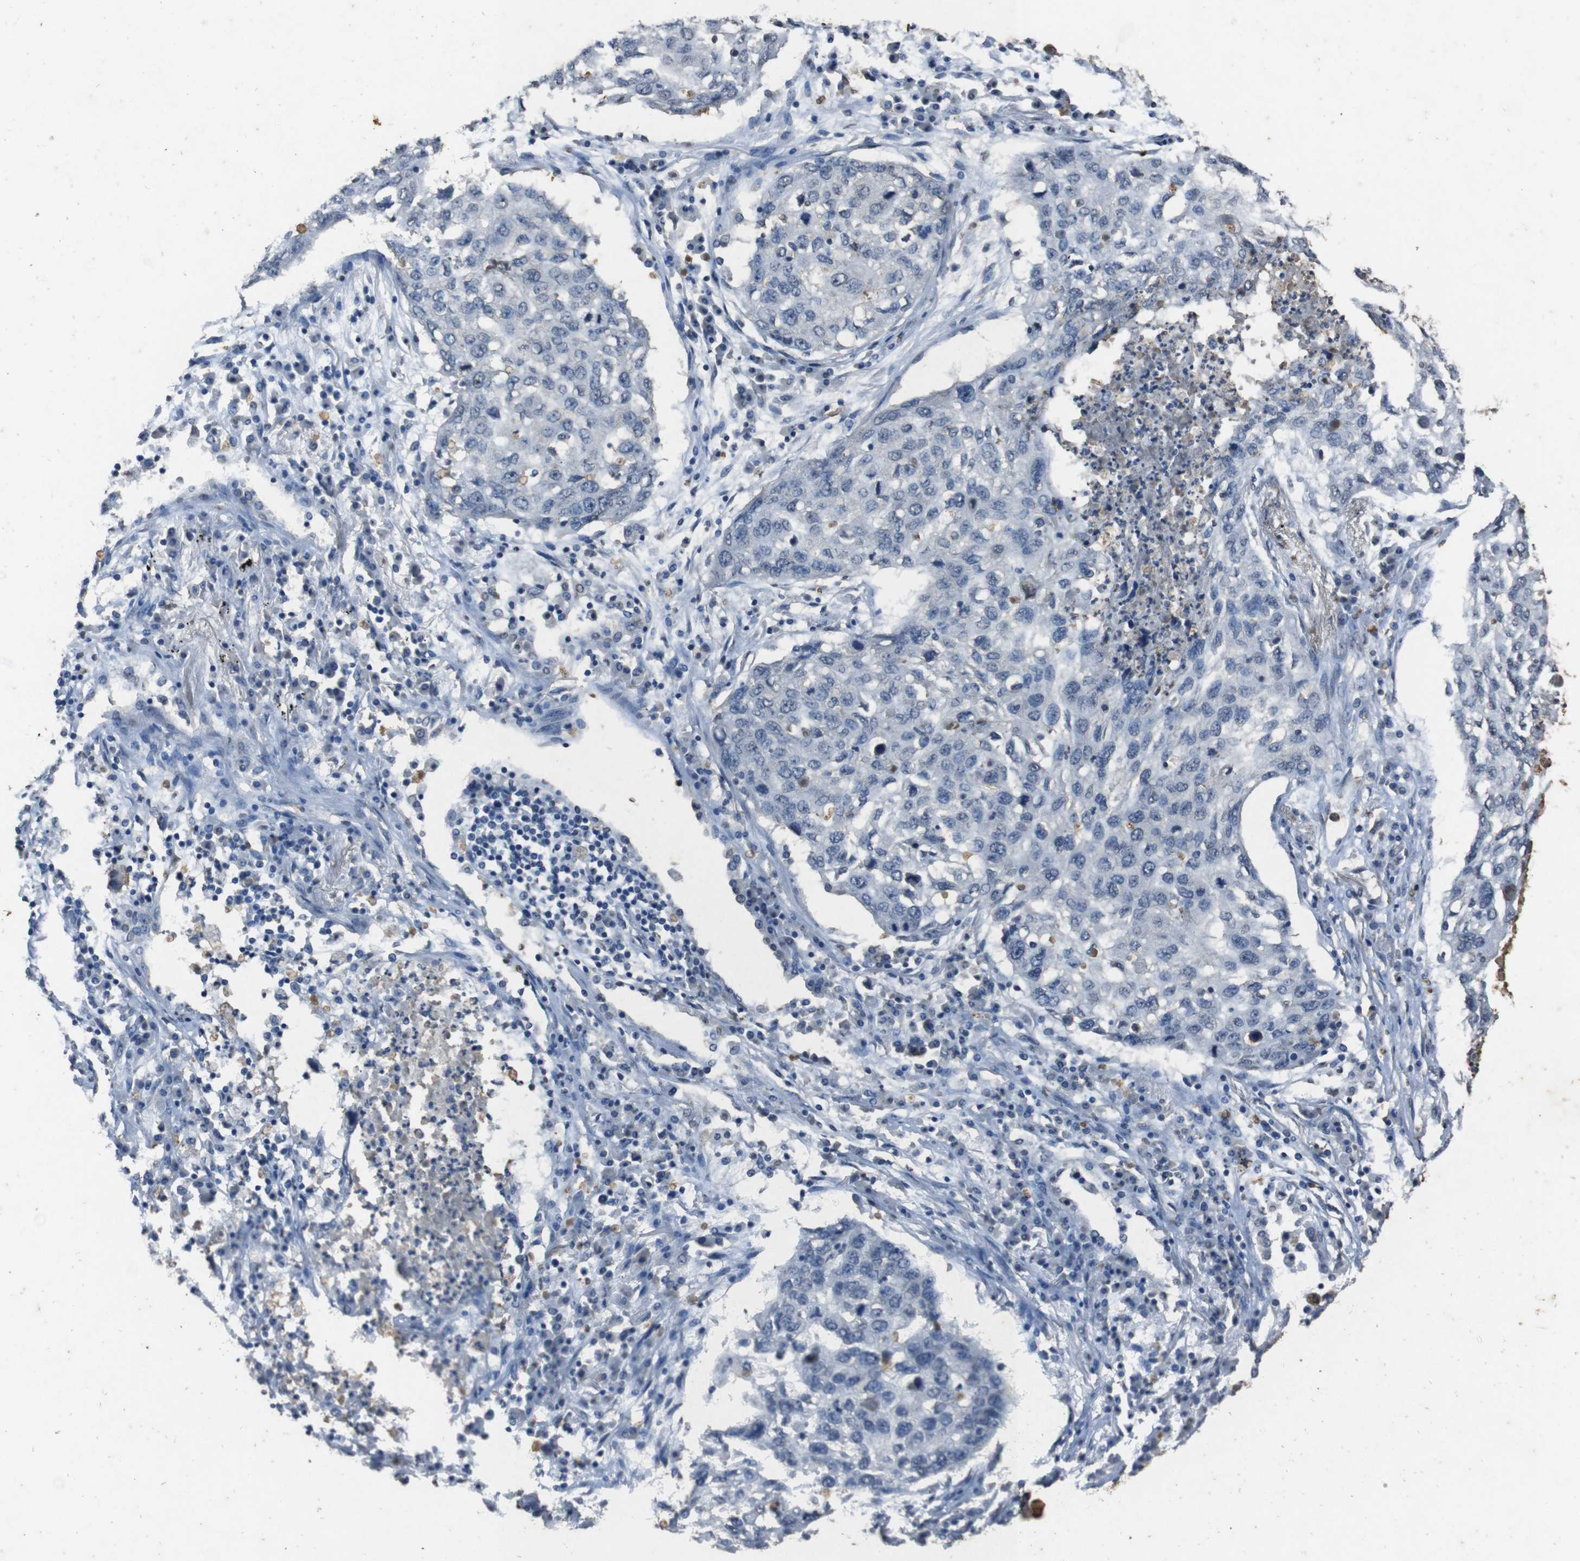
{"staining": {"intensity": "negative", "quantity": "none", "location": "none"}, "tissue": "lung cancer", "cell_type": "Tumor cells", "image_type": "cancer", "snomed": [{"axis": "morphology", "description": "Squamous cell carcinoma, NOS"}, {"axis": "topography", "description": "Lung"}], "caption": "Tumor cells are negative for brown protein staining in squamous cell carcinoma (lung).", "gene": "STBD1", "patient": {"sex": "female", "age": 63}}